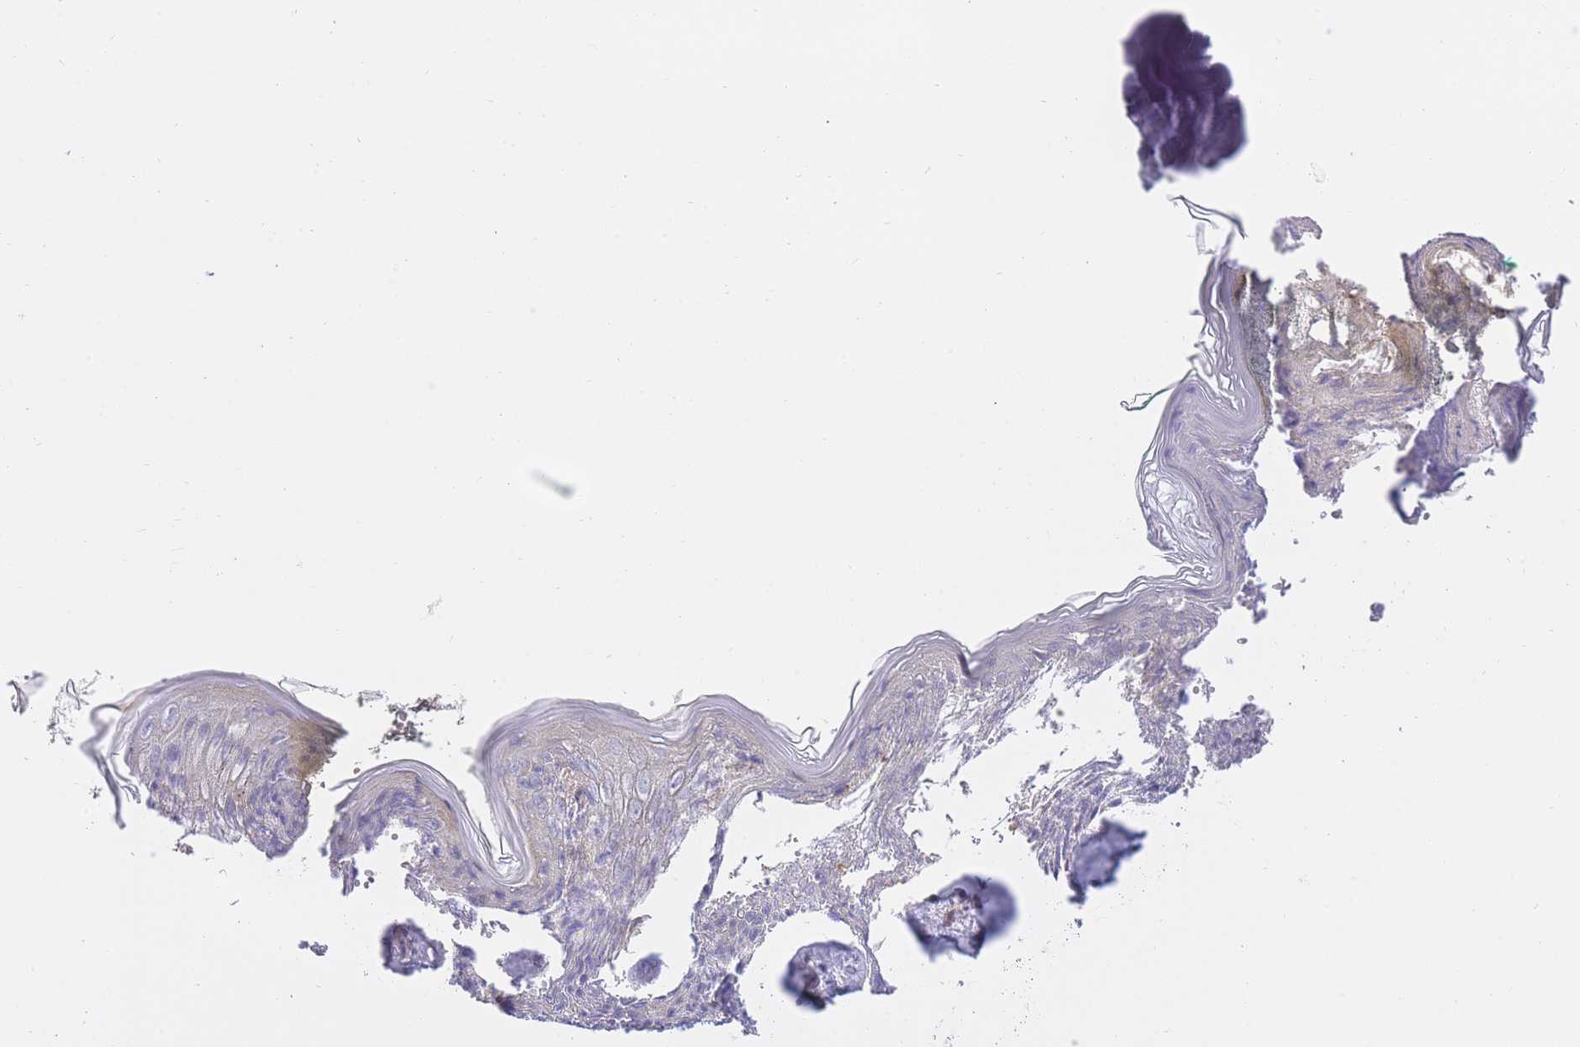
{"staining": {"intensity": "strong", "quantity": ">75%", "location": "cytoplasmic/membranous"}, "tissue": "skin", "cell_type": "Fibroblasts", "image_type": "normal", "snomed": [{"axis": "morphology", "description": "Normal tissue, NOS"}, {"axis": "topography", "description": "Skin"}], "caption": "The image shows staining of benign skin, revealing strong cytoplasmic/membranous protein staining (brown color) within fibroblasts.", "gene": "EXOSC8", "patient": {"sex": "female", "age": 34}}